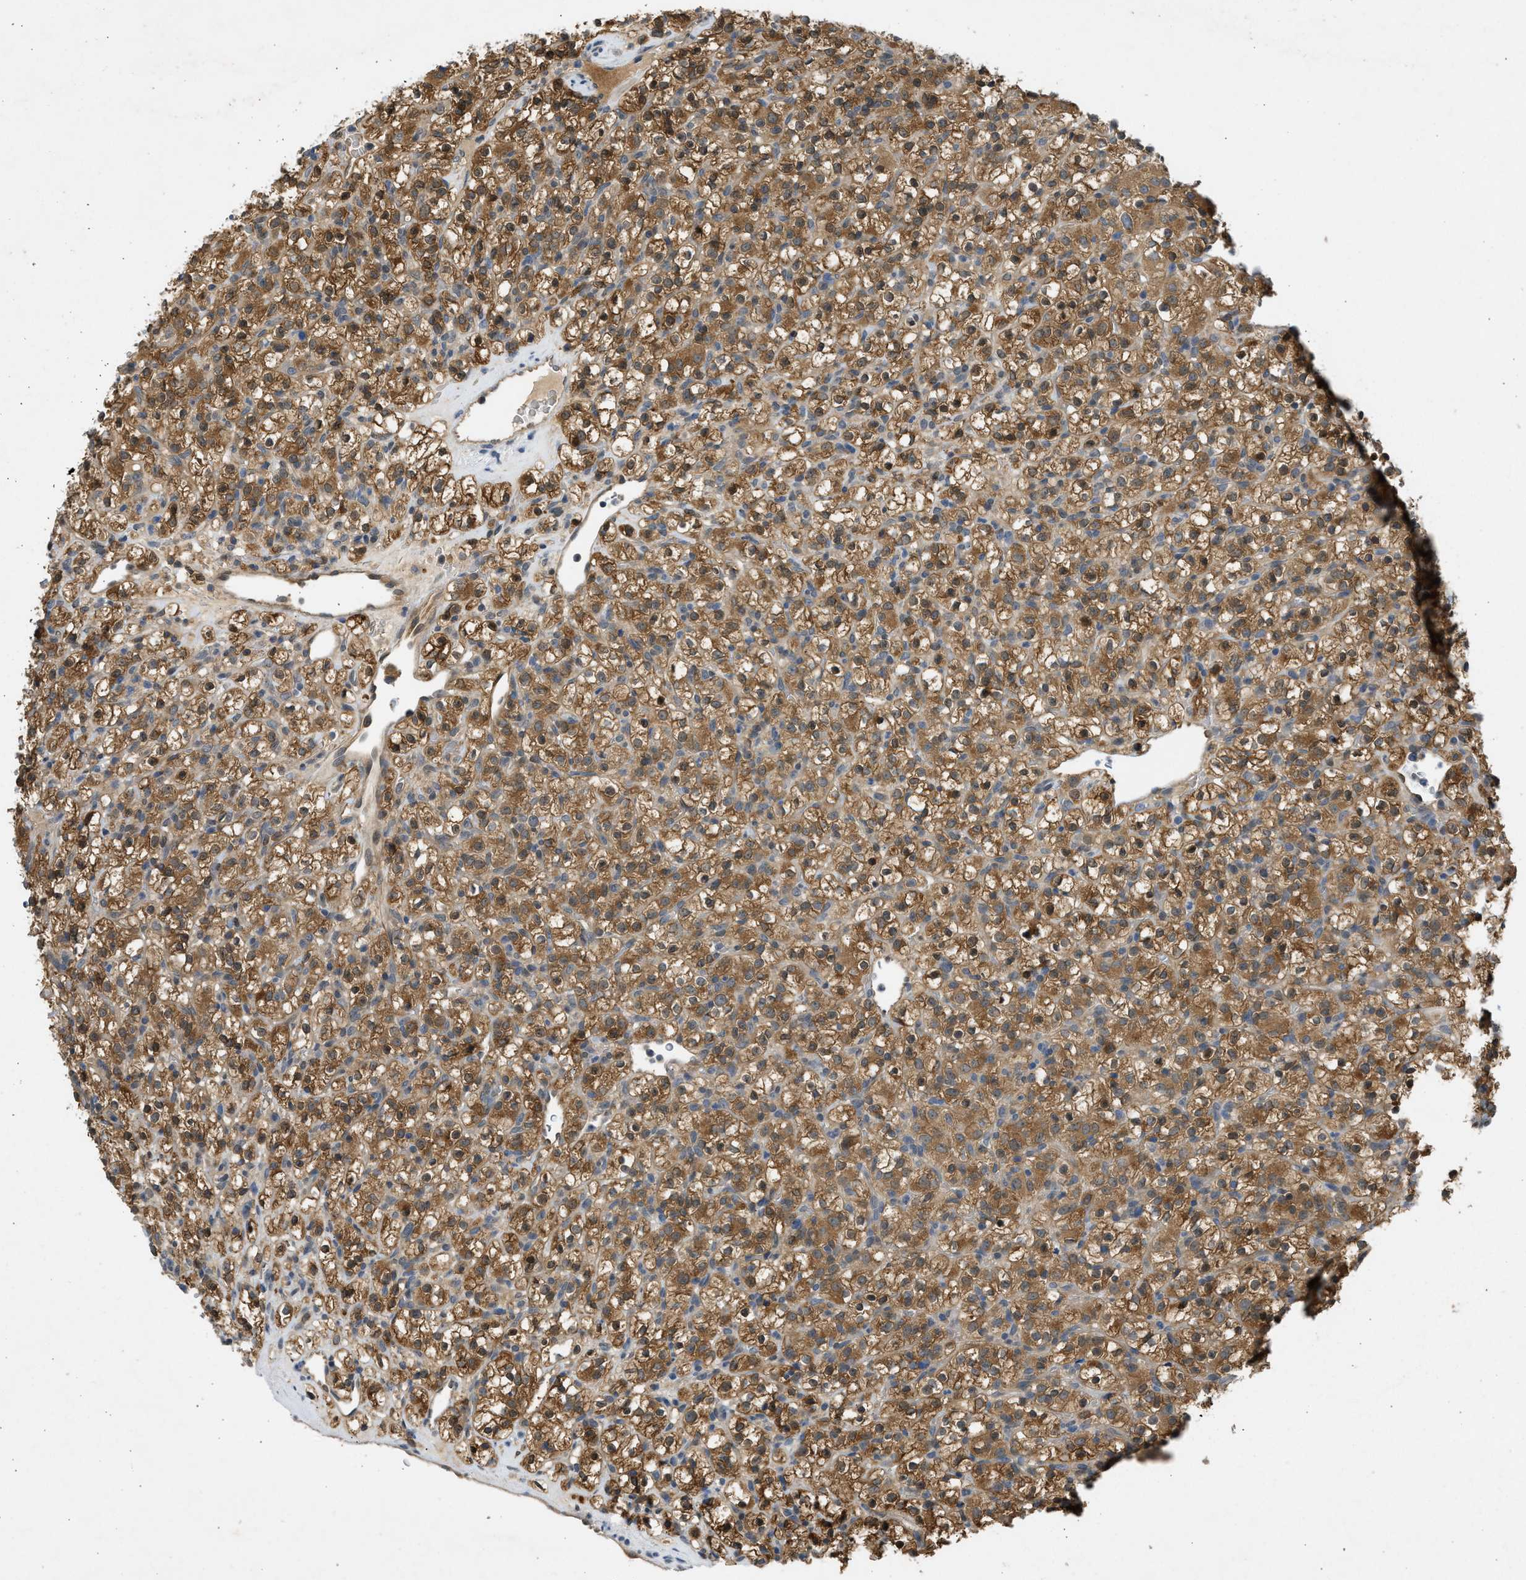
{"staining": {"intensity": "moderate", "quantity": ">75%", "location": "cytoplasmic/membranous"}, "tissue": "renal cancer", "cell_type": "Tumor cells", "image_type": "cancer", "snomed": [{"axis": "morphology", "description": "Normal tissue, NOS"}, {"axis": "morphology", "description": "Adenocarcinoma, NOS"}, {"axis": "topography", "description": "Kidney"}], "caption": "Moderate cytoplasmic/membranous positivity is appreciated in approximately >75% of tumor cells in renal cancer.", "gene": "MAPK7", "patient": {"sex": "female", "age": 72}}